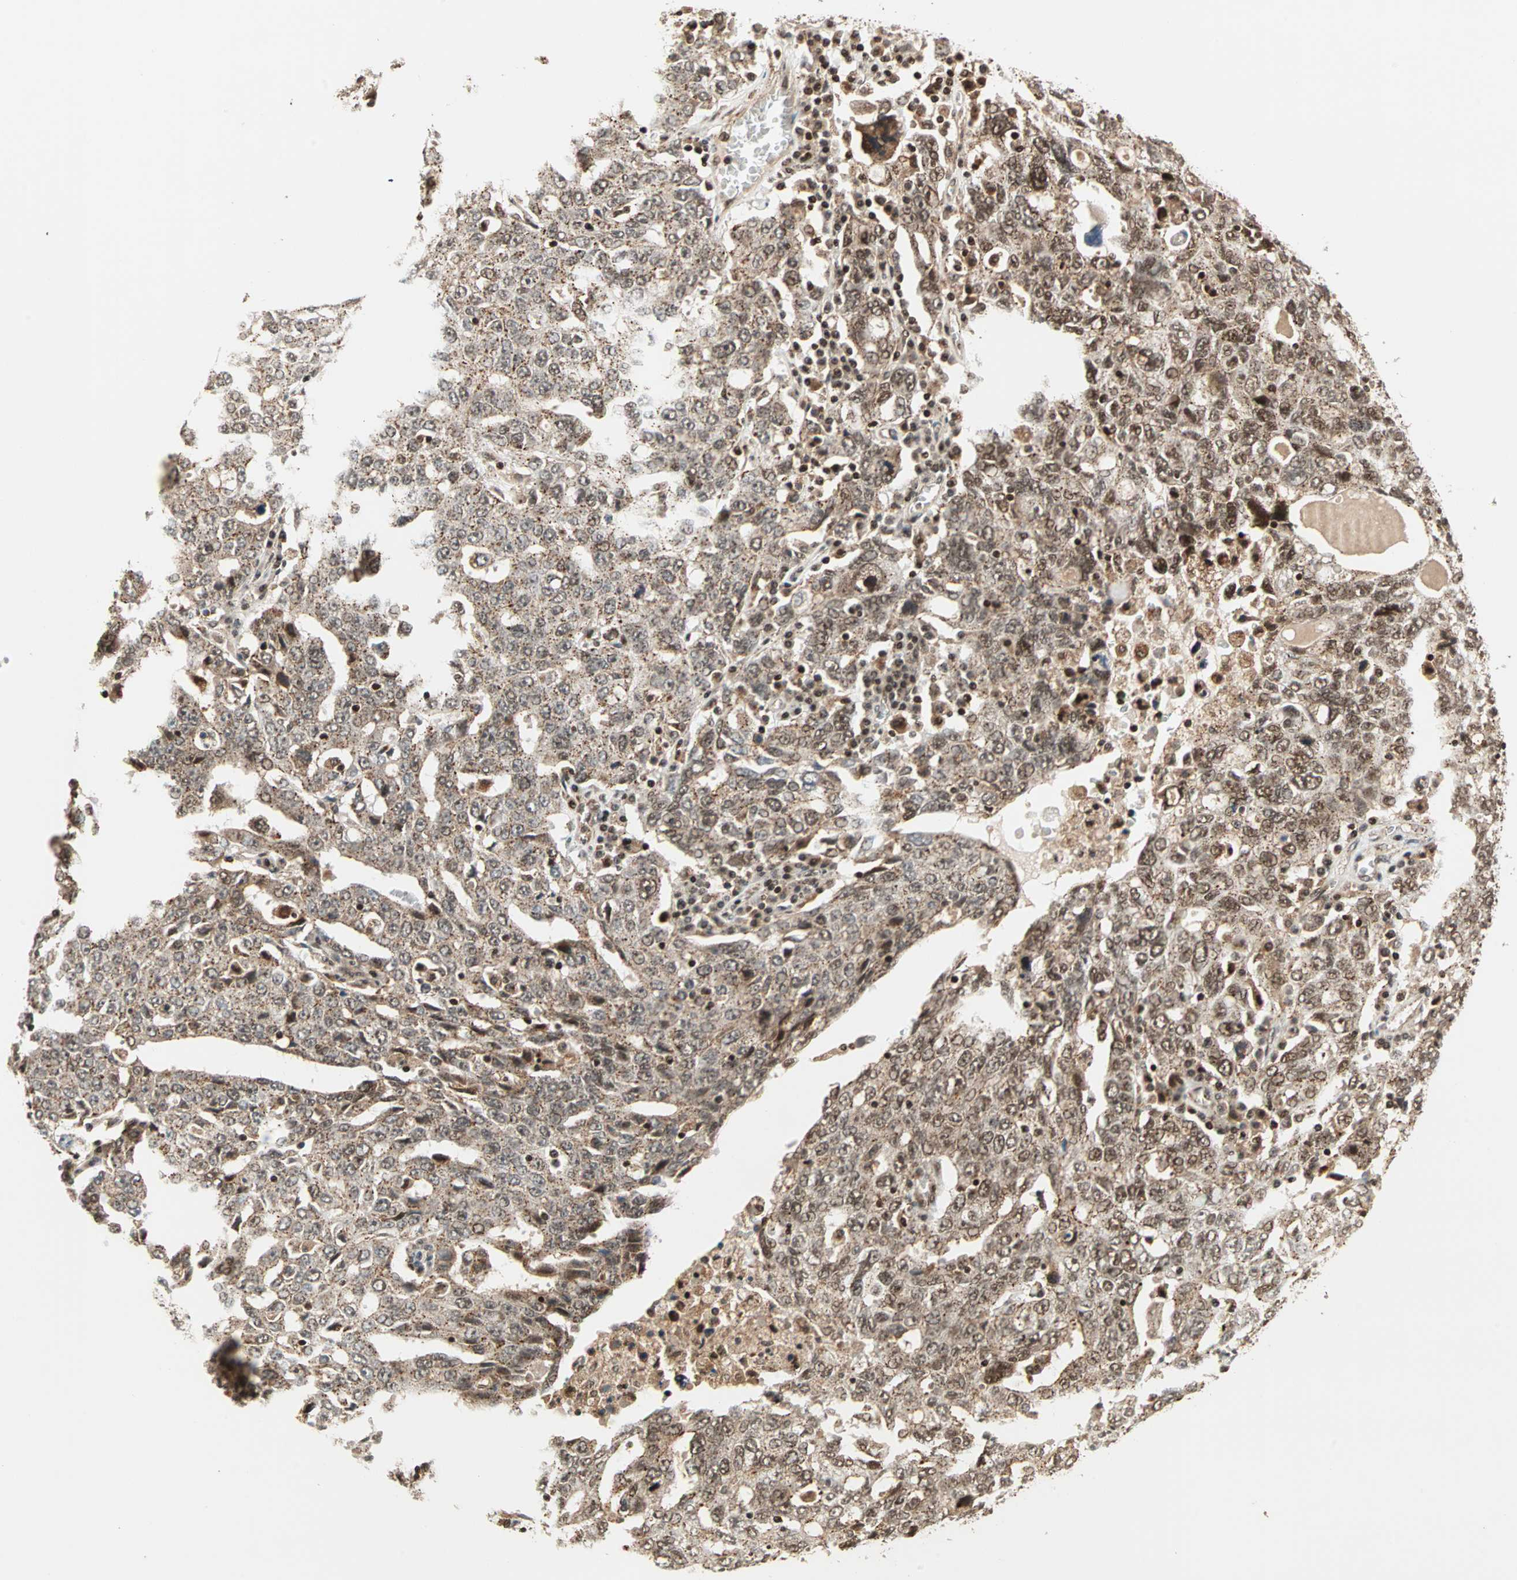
{"staining": {"intensity": "moderate", "quantity": ">75%", "location": "cytoplasmic/membranous,nuclear"}, "tissue": "ovarian cancer", "cell_type": "Tumor cells", "image_type": "cancer", "snomed": [{"axis": "morphology", "description": "Carcinoma, endometroid"}, {"axis": "topography", "description": "Ovary"}], "caption": "About >75% of tumor cells in ovarian endometroid carcinoma reveal moderate cytoplasmic/membranous and nuclear protein expression as visualized by brown immunohistochemical staining.", "gene": "ZBED9", "patient": {"sex": "female", "age": 62}}